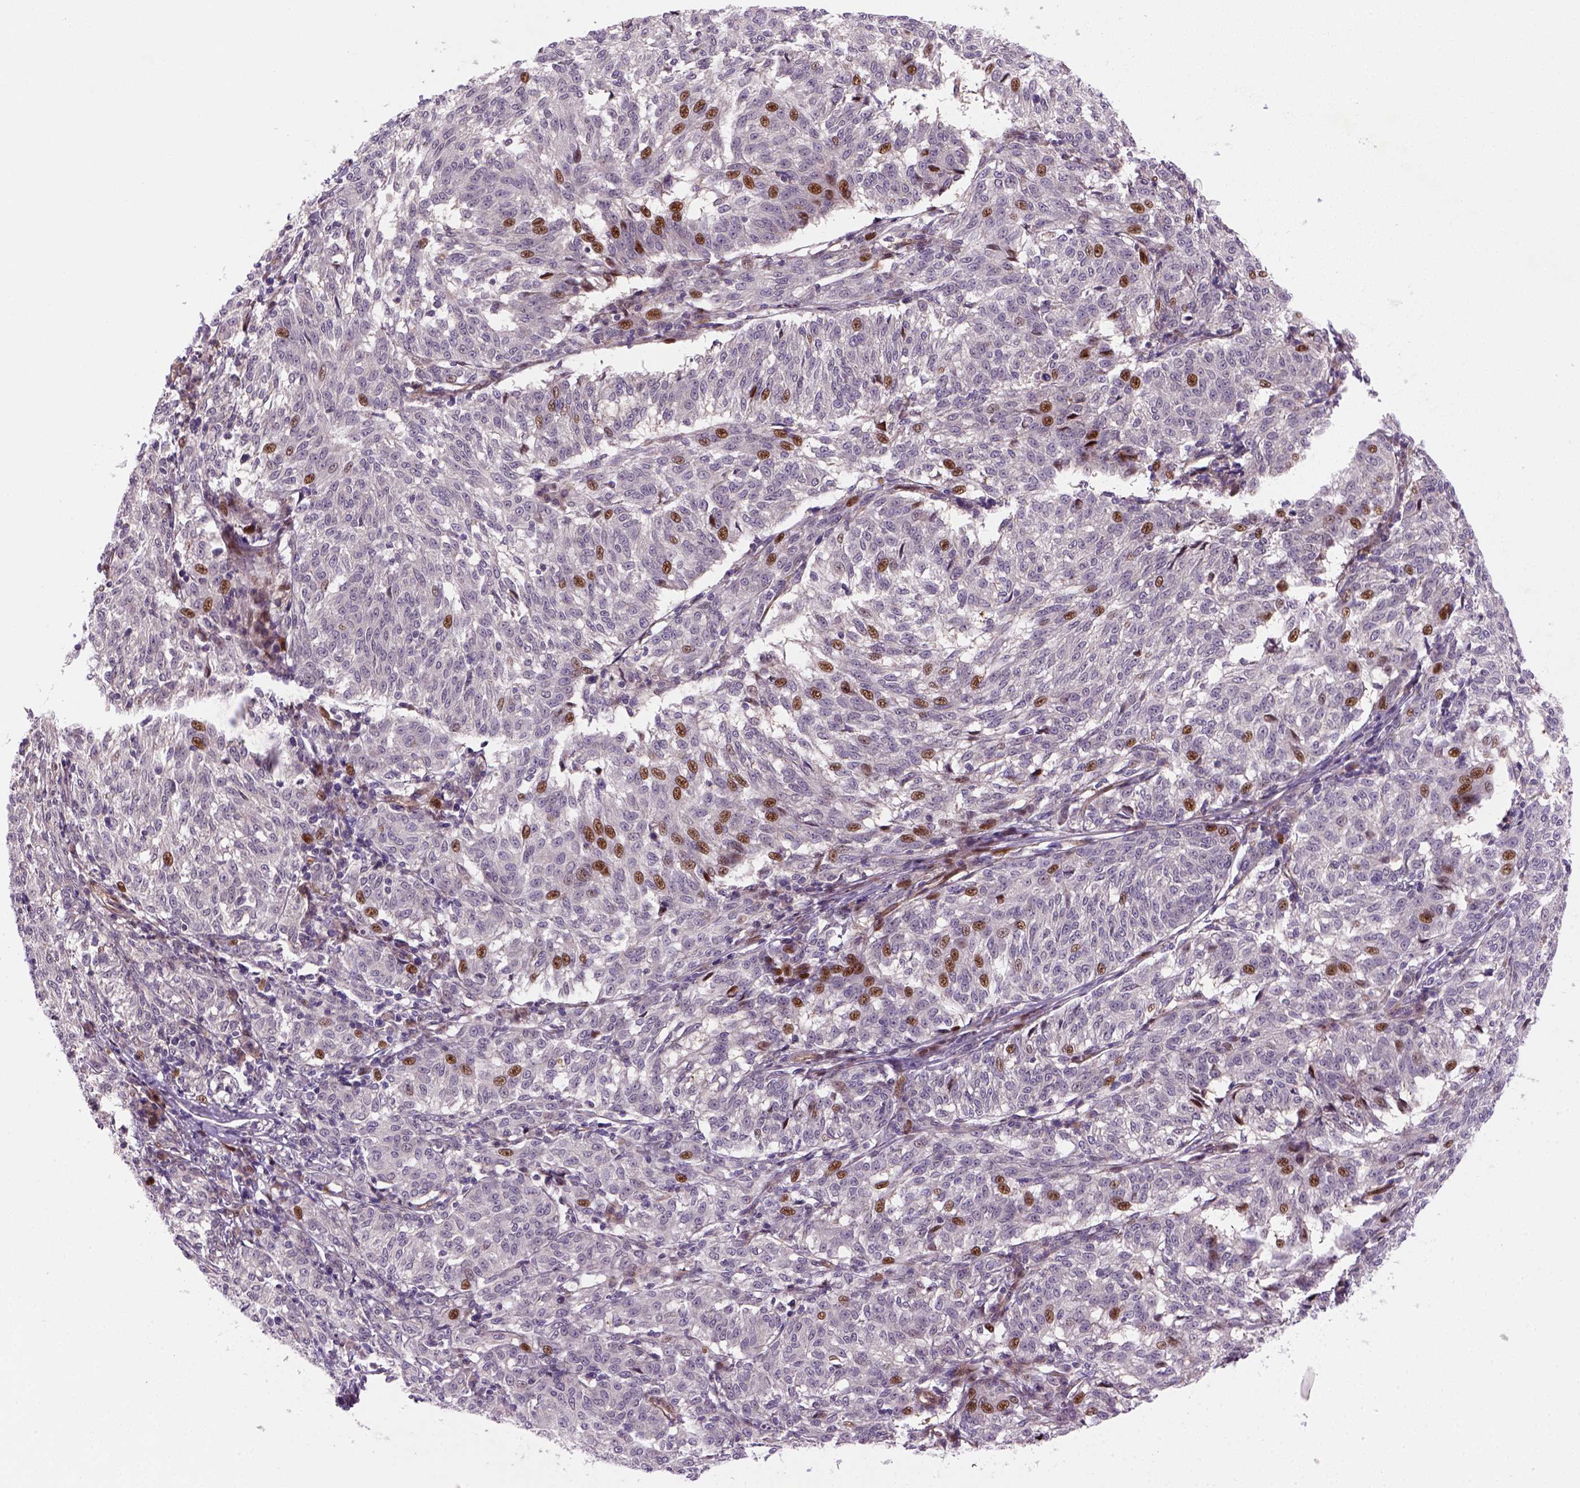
{"staining": {"intensity": "moderate", "quantity": "<25%", "location": "nuclear"}, "tissue": "melanoma", "cell_type": "Tumor cells", "image_type": "cancer", "snomed": [{"axis": "morphology", "description": "Malignant melanoma, NOS"}, {"axis": "topography", "description": "Skin"}], "caption": "Immunohistochemical staining of malignant melanoma shows low levels of moderate nuclear expression in approximately <25% of tumor cells.", "gene": "VSTM5", "patient": {"sex": "female", "age": 72}}